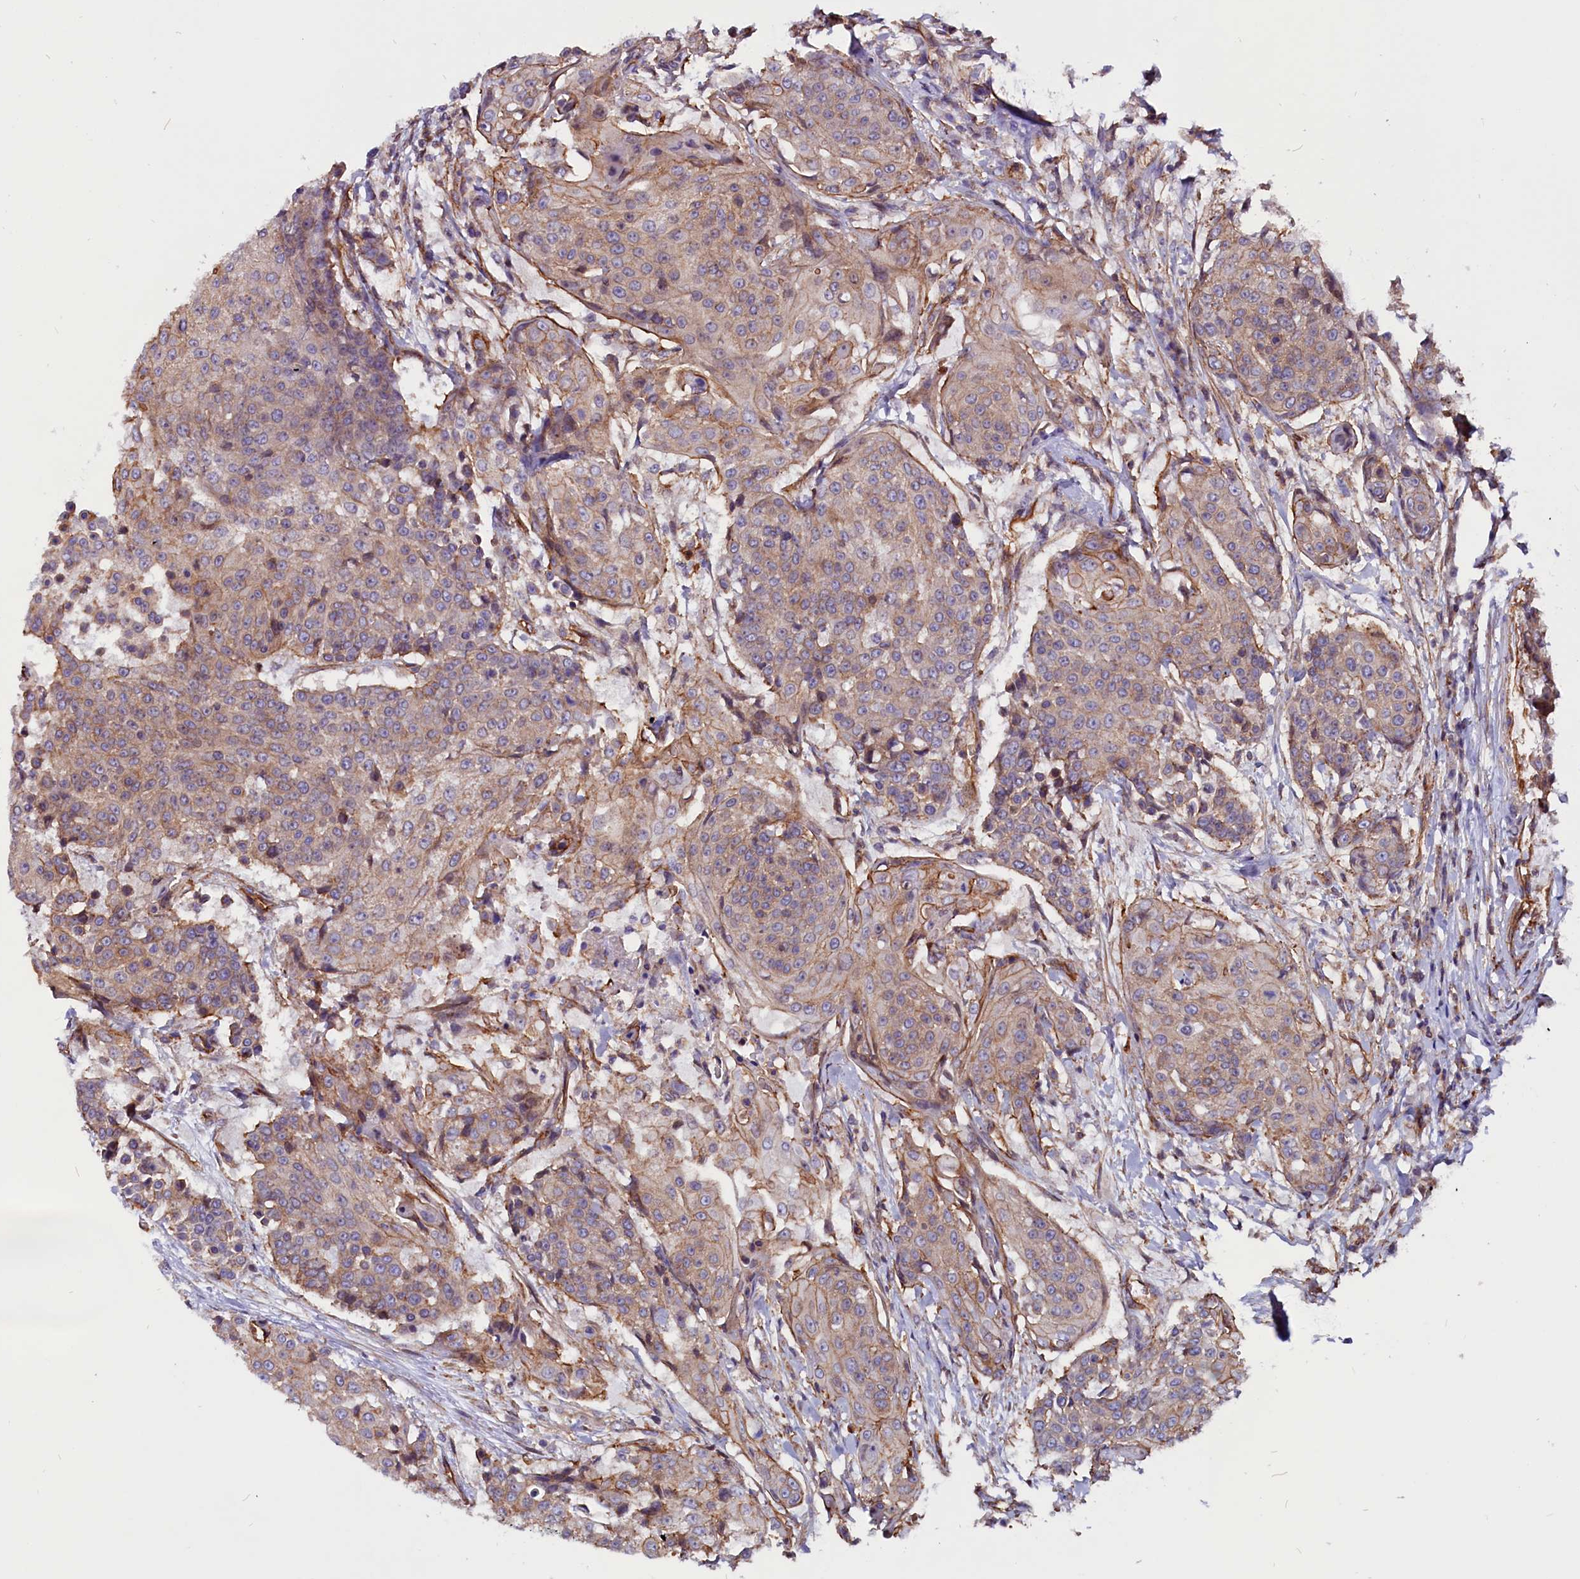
{"staining": {"intensity": "weak", "quantity": "25%-75%", "location": "cytoplasmic/membranous"}, "tissue": "urothelial cancer", "cell_type": "Tumor cells", "image_type": "cancer", "snomed": [{"axis": "morphology", "description": "Urothelial carcinoma, High grade"}, {"axis": "topography", "description": "Urinary bladder"}], "caption": "The micrograph demonstrates a brown stain indicating the presence of a protein in the cytoplasmic/membranous of tumor cells in urothelial cancer. (Brightfield microscopy of DAB IHC at high magnification).", "gene": "ZNF749", "patient": {"sex": "female", "age": 63}}